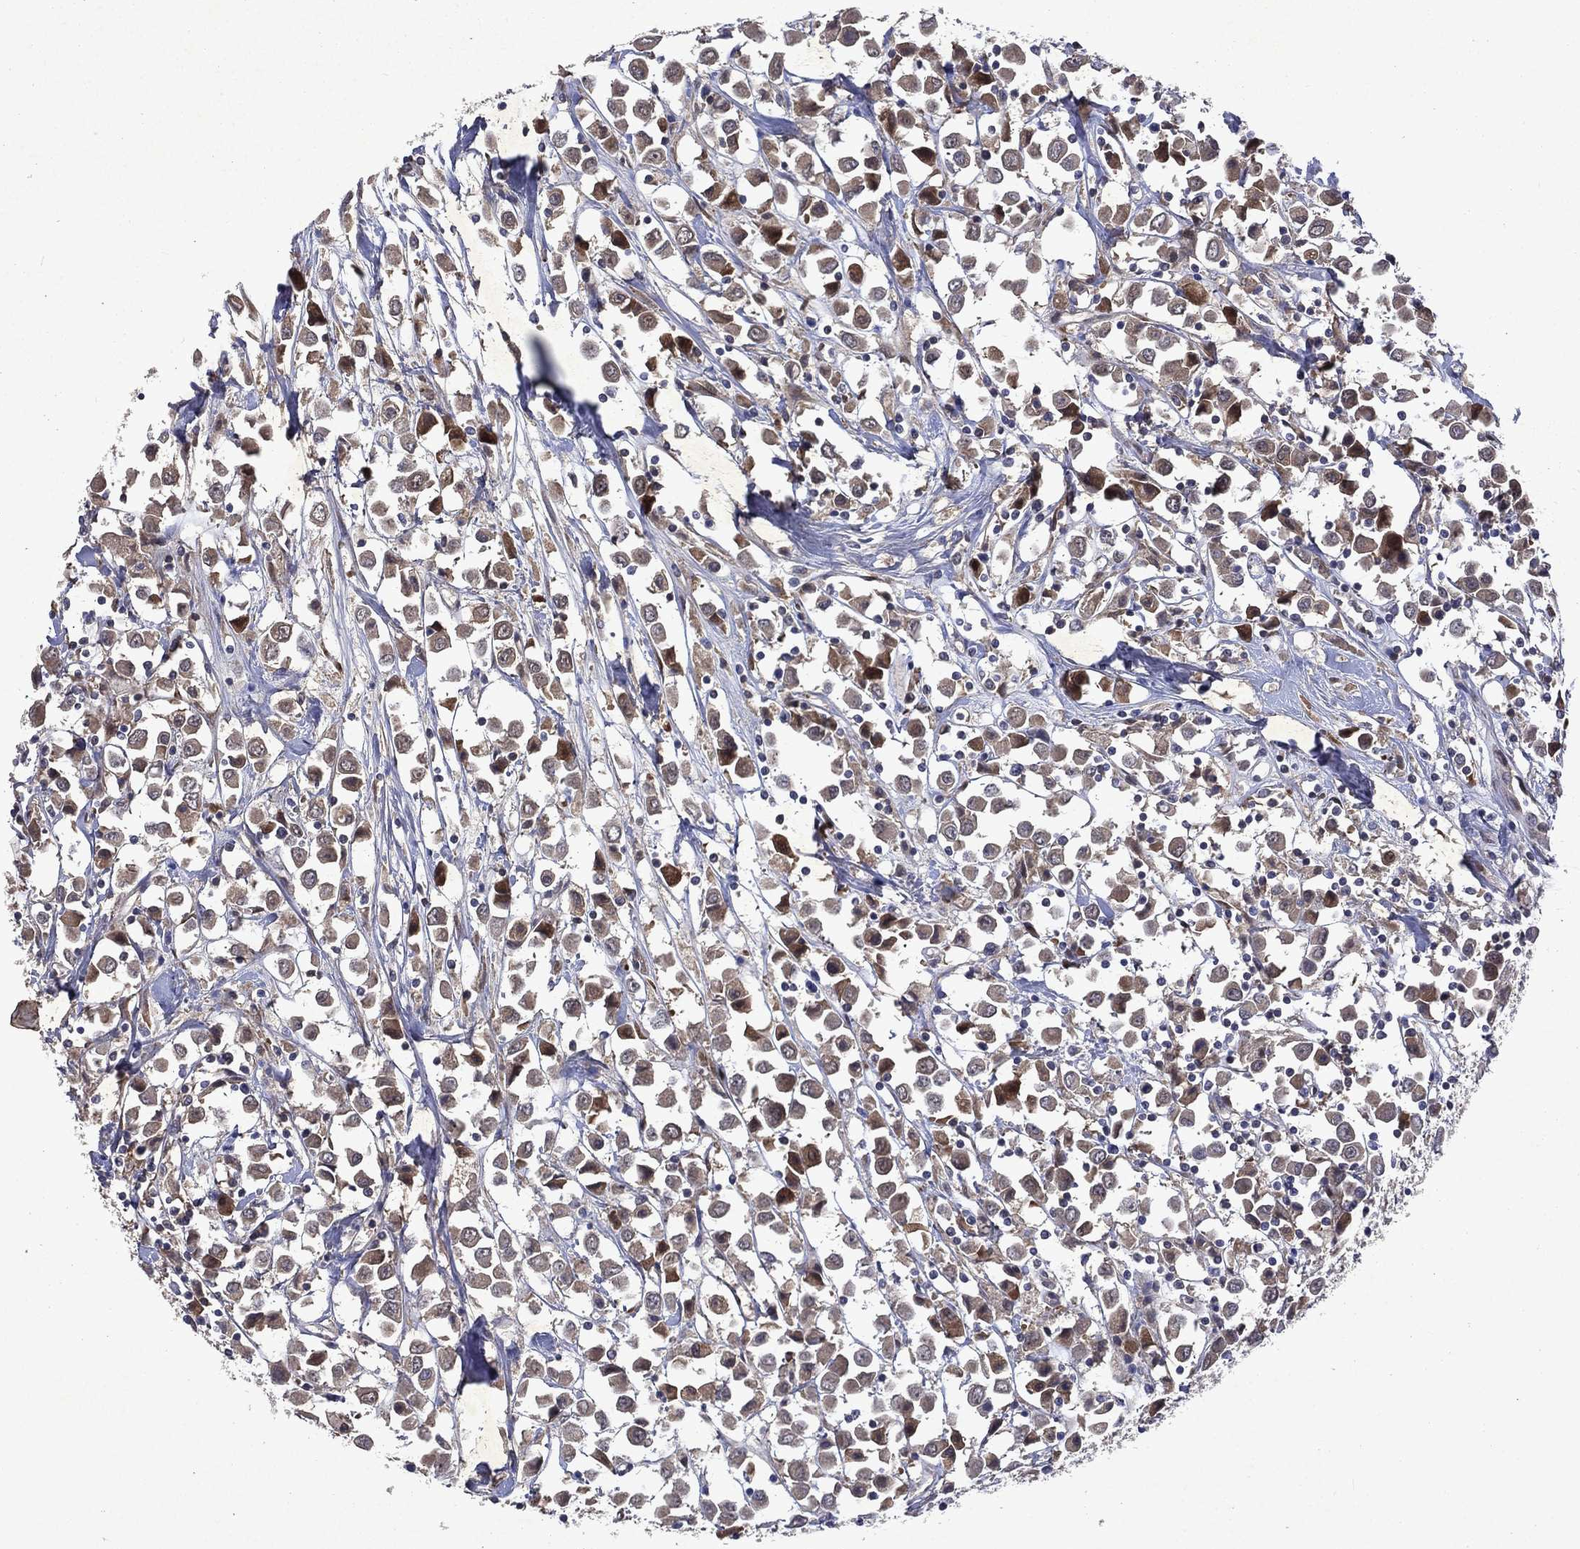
{"staining": {"intensity": "moderate", "quantity": "25%-75%", "location": "cytoplasmic/membranous"}, "tissue": "breast cancer", "cell_type": "Tumor cells", "image_type": "cancer", "snomed": [{"axis": "morphology", "description": "Duct carcinoma"}, {"axis": "topography", "description": "Breast"}], "caption": "Breast cancer (intraductal carcinoma) stained with IHC demonstrates moderate cytoplasmic/membranous positivity in about 25%-75% of tumor cells.", "gene": "MTAP", "patient": {"sex": "female", "age": 61}}